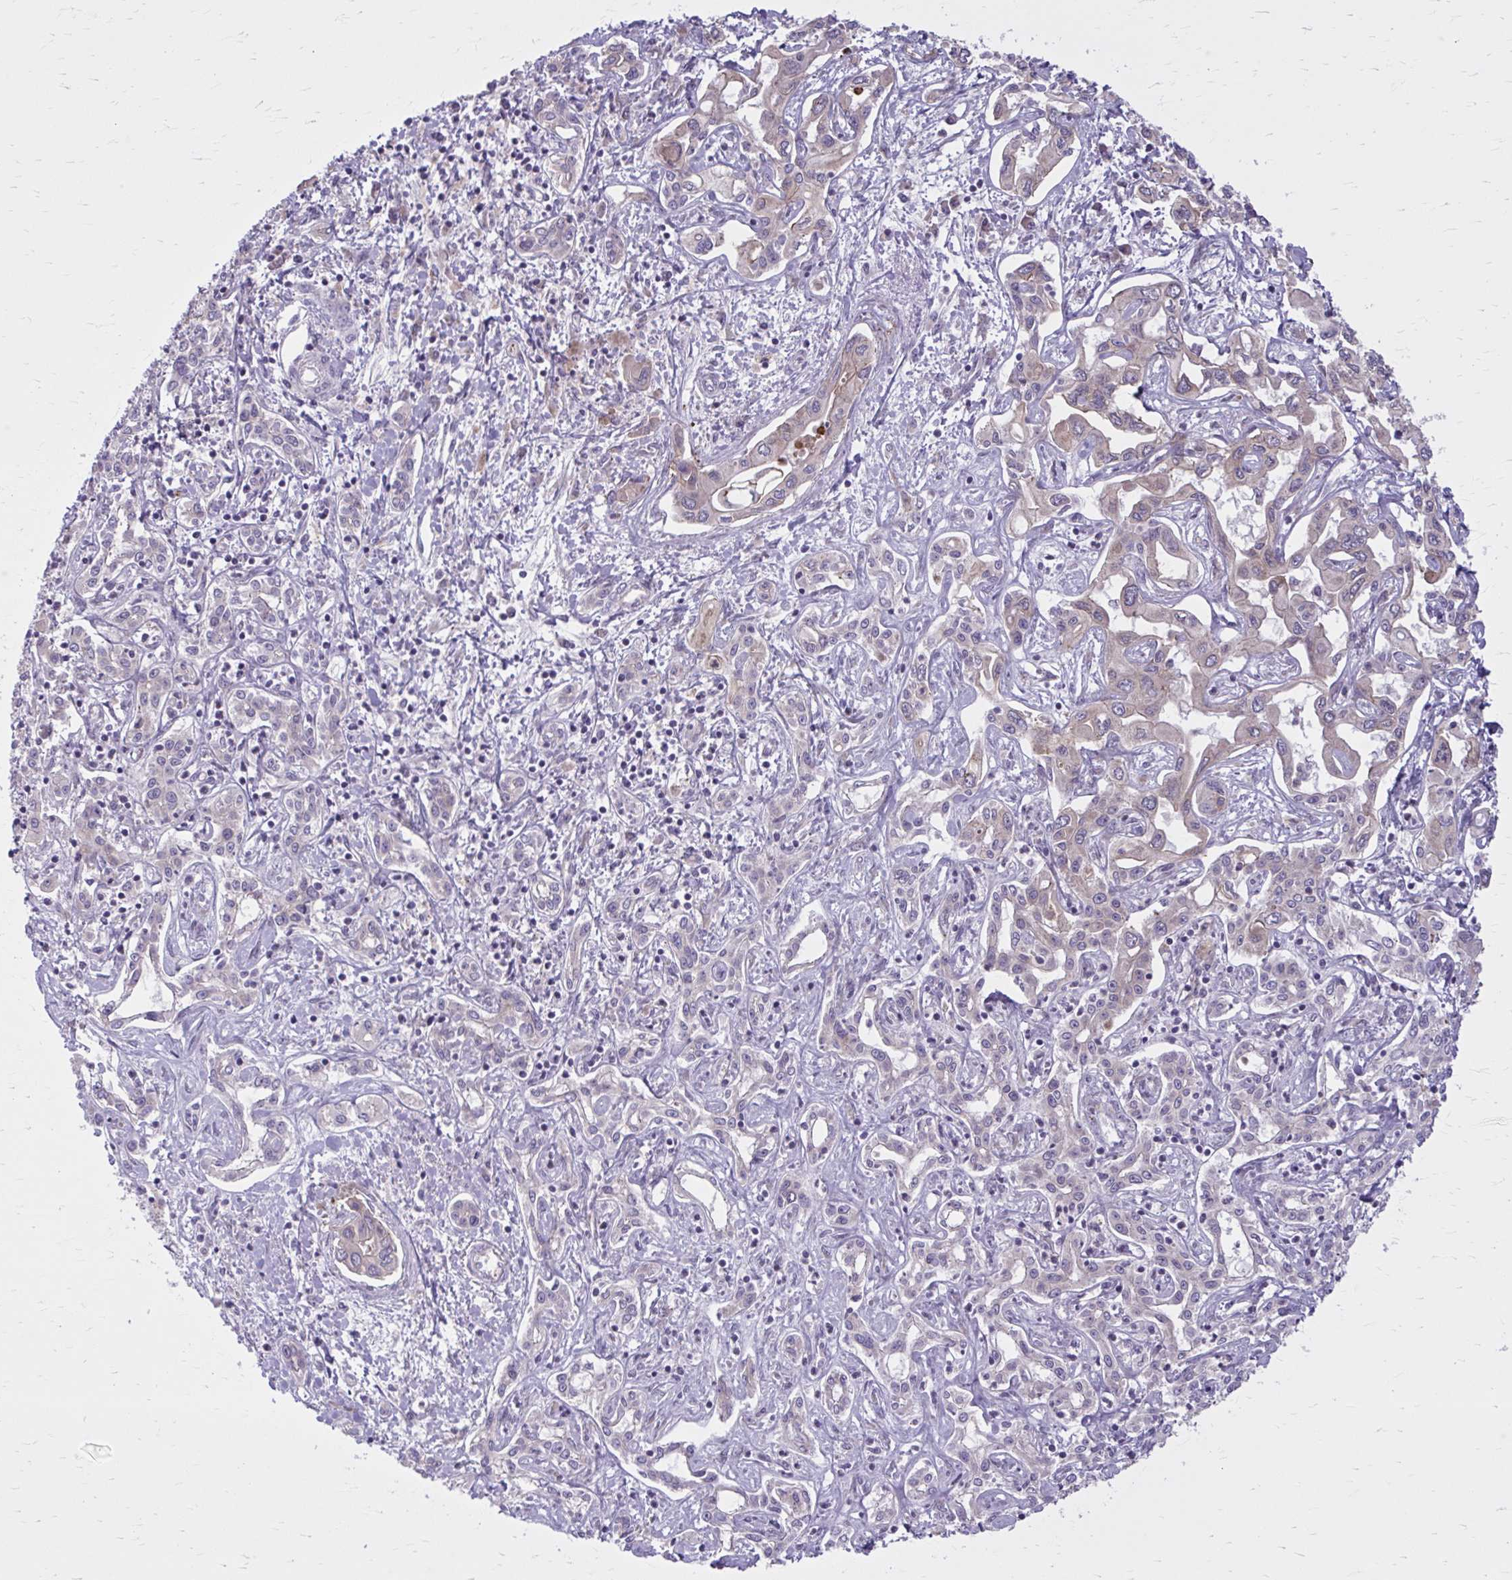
{"staining": {"intensity": "weak", "quantity": "25%-75%", "location": "cytoplasmic/membranous"}, "tissue": "liver cancer", "cell_type": "Tumor cells", "image_type": "cancer", "snomed": [{"axis": "morphology", "description": "Cholangiocarcinoma"}, {"axis": "topography", "description": "Liver"}], "caption": "Human liver cancer (cholangiocarcinoma) stained with a brown dye reveals weak cytoplasmic/membranous positive staining in about 25%-75% of tumor cells.", "gene": "SNF8", "patient": {"sex": "female", "age": 64}}